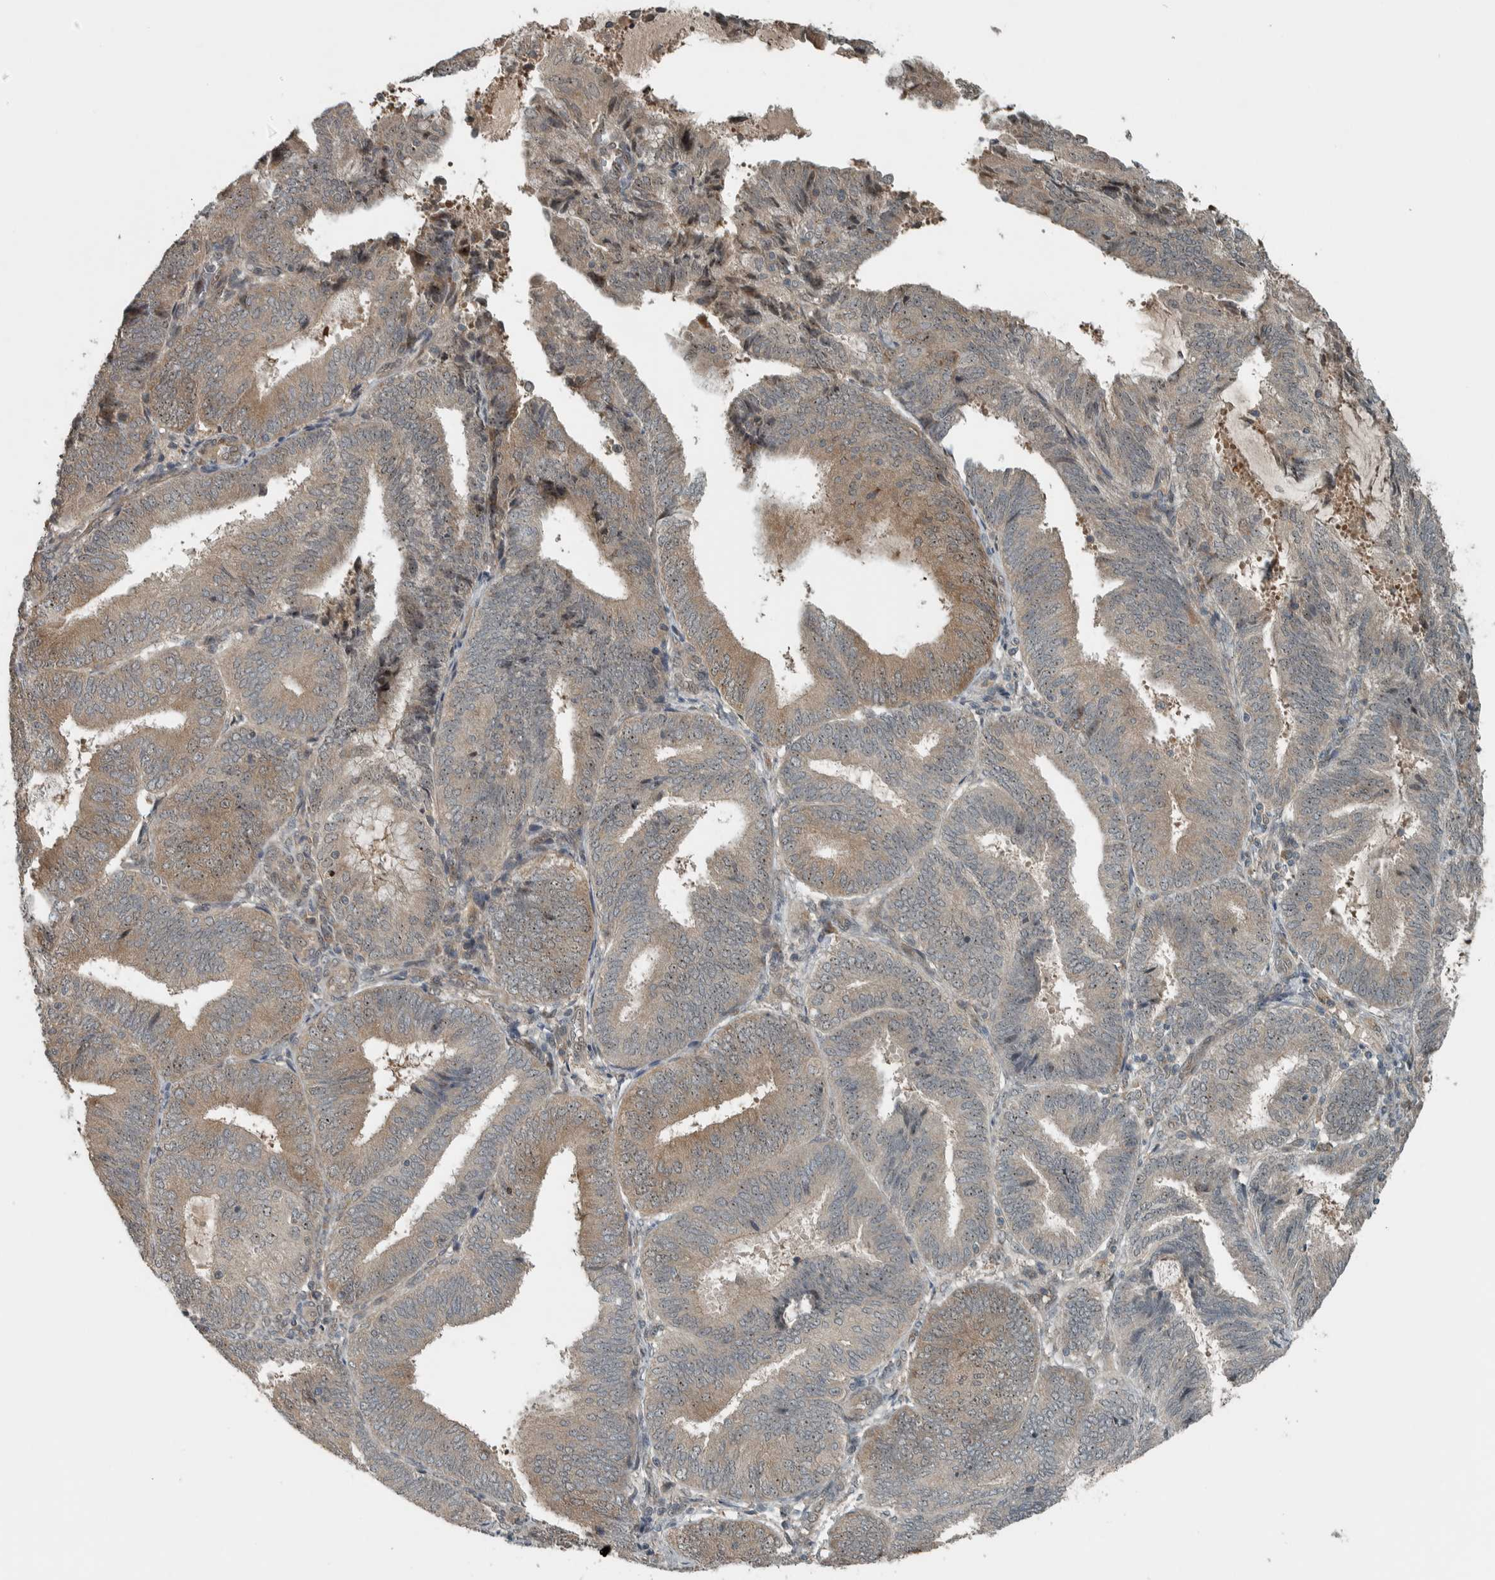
{"staining": {"intensity": "weak", "quantity": ">75%", "location": "cytoplasmic/membranous,nuclear"}, "tissue": "endometrial cancer", "cell_type": "Tumor cells", "image_type": "cancer", "snomed": [{"axis": "morphology", "description": "Adenocarcinoma, NOS"}, {"axis": "topography", "description": "Endometrium"}], "caption": "Tumor cells reveal low levels of weak cytoplasmic/membranous and nuclear staining in about >75% of cells in endometrial adenocarcinoma.", "gene": "XPO5", "patient": {"sex": "female", "age": 81}}